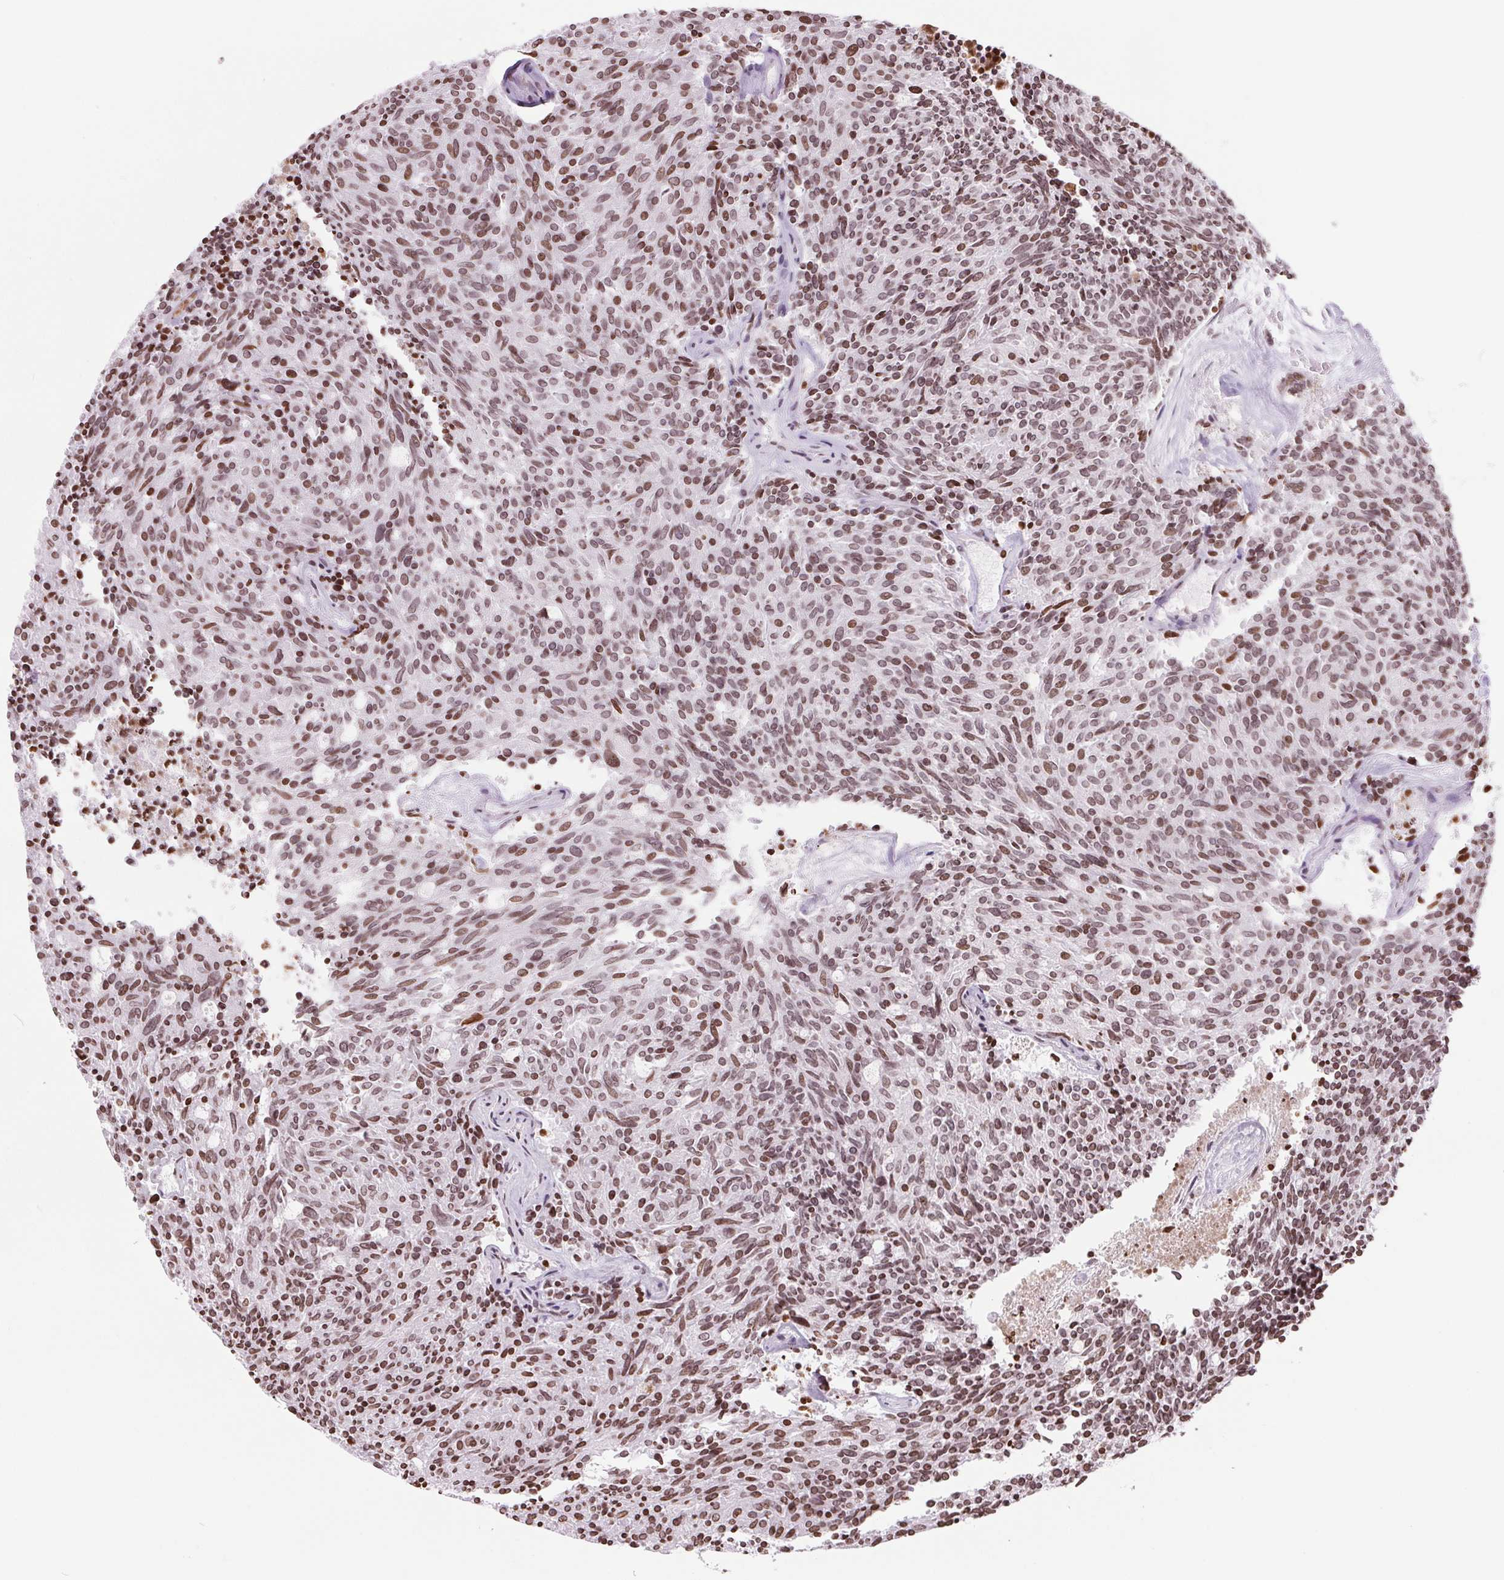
{"staining": {"intensity": "moderate", "quantity": "25%-75%", "location": "nuclear"}, "tissue": "carcinoid", "cell_type": "Tumor cells", "image_type": "cancer", "snomed": [{"axis": "morphology", "description": "Carcinoid, malignant, NOS"}, {"axis": "topography", "description": "Pancreas"}], "caption": "Immunohistochemistry (DAB (3,3'-diaminobenzidine)) staining of carcinoid reveals moderate nuclear protein expression in approximately 25%-75% of tumor cells. Ihc stains the protein of interest in brown and the nuclei are stained blue.", "gene": "SMIM12", "patient": {"sex": "female", "age": 54}}